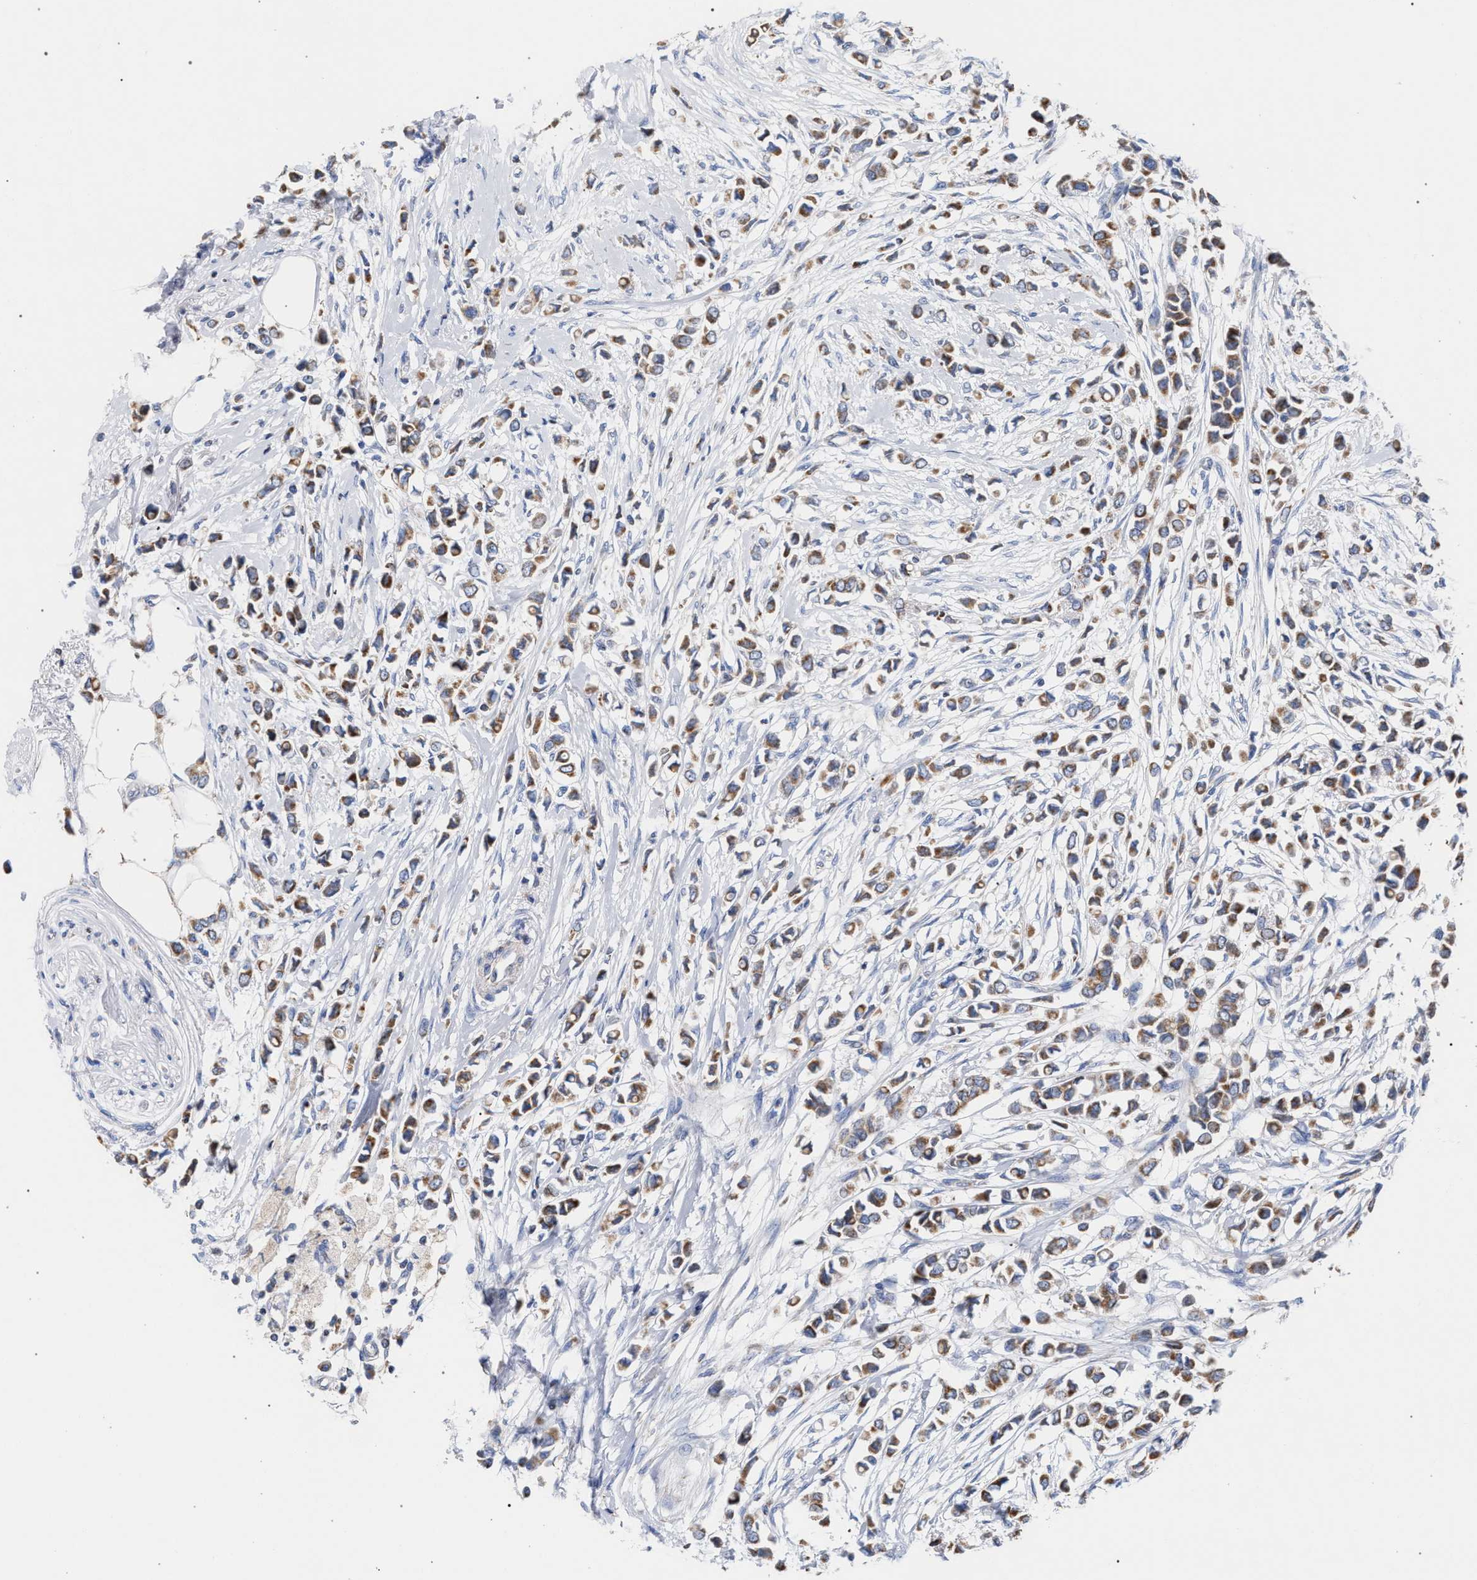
{"staining": {"intensity": "moderate", "quantity": ">75%", "location": "cytoplasmic/membranous"}, "tissue": "breast cancer", "cell_type": "Tumor cells", "image_type": "cancer", "snomed": [{"axis": "morphology", "description": "Lobular carcinoma"}, {"axis": "topography", "description": "Breast"}], "caption": "Protein expression analysis of human lobular carcinoma (breast) reveals moderate cytoplasmic/membranous expression in approximately >75% of tumor cells.", "gene": "ECI2", "patient": {"sex": "female", "age": 51}}